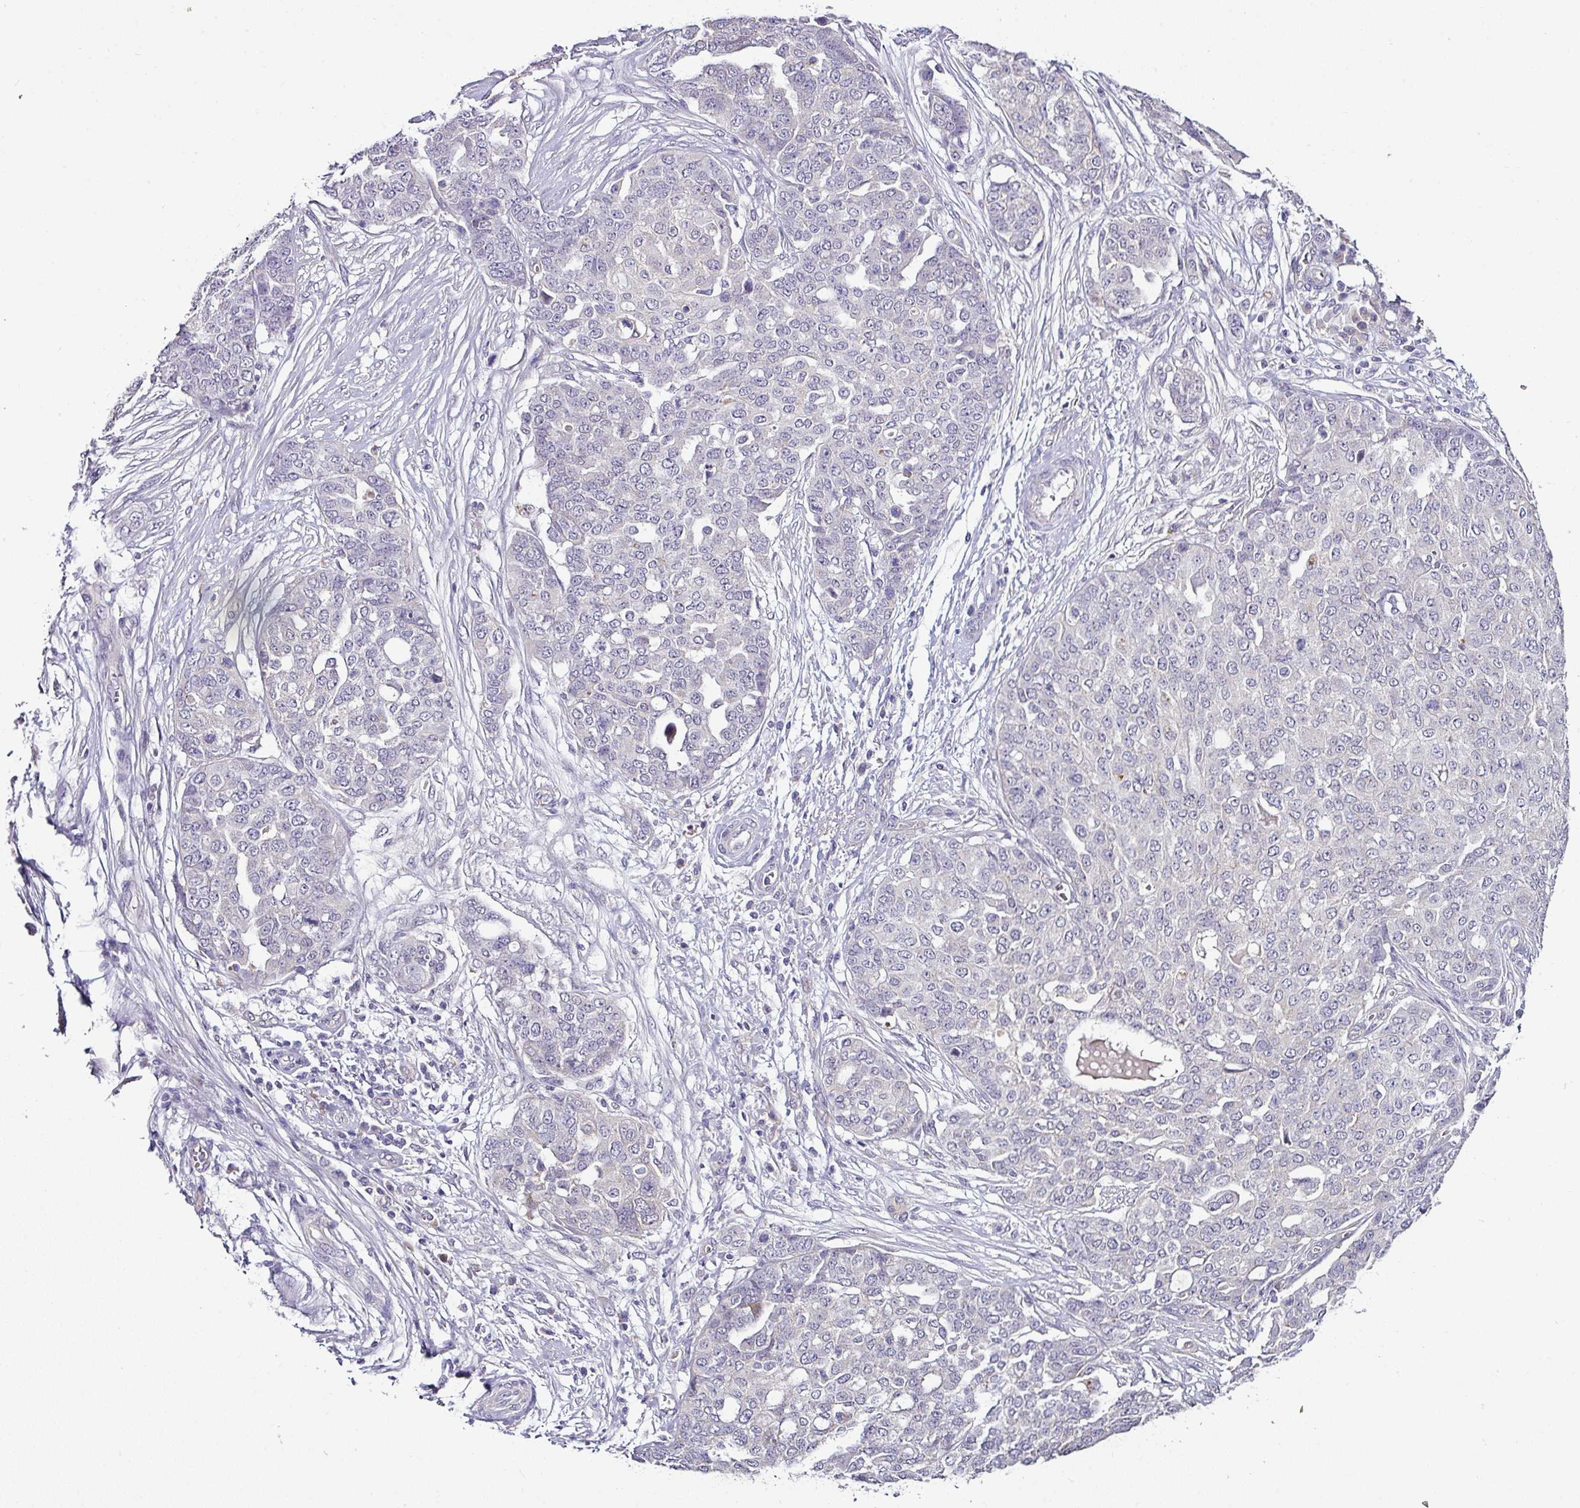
{"staining": {"intensity": "negative", "quantity": "none", "location": "none"}, "tissue": "ovarian cancer", "cell_type": "Tumor cells", "image_type": "cancer", "snomed": [{"axis": "morphology", "description": "Cystadenocarcinoma, serous, NOS"}, {"axis": "topography", "description": "Soft tissue"}, {"axis": "topography", "description": "Ovary"}], "caption": "The photomicrograph demonstrates no staining of tumor cells in ovarian serous cystadenocarcinoma.", "gene": "NAPSA", "patient": {"sex": "female", "age": 57}}